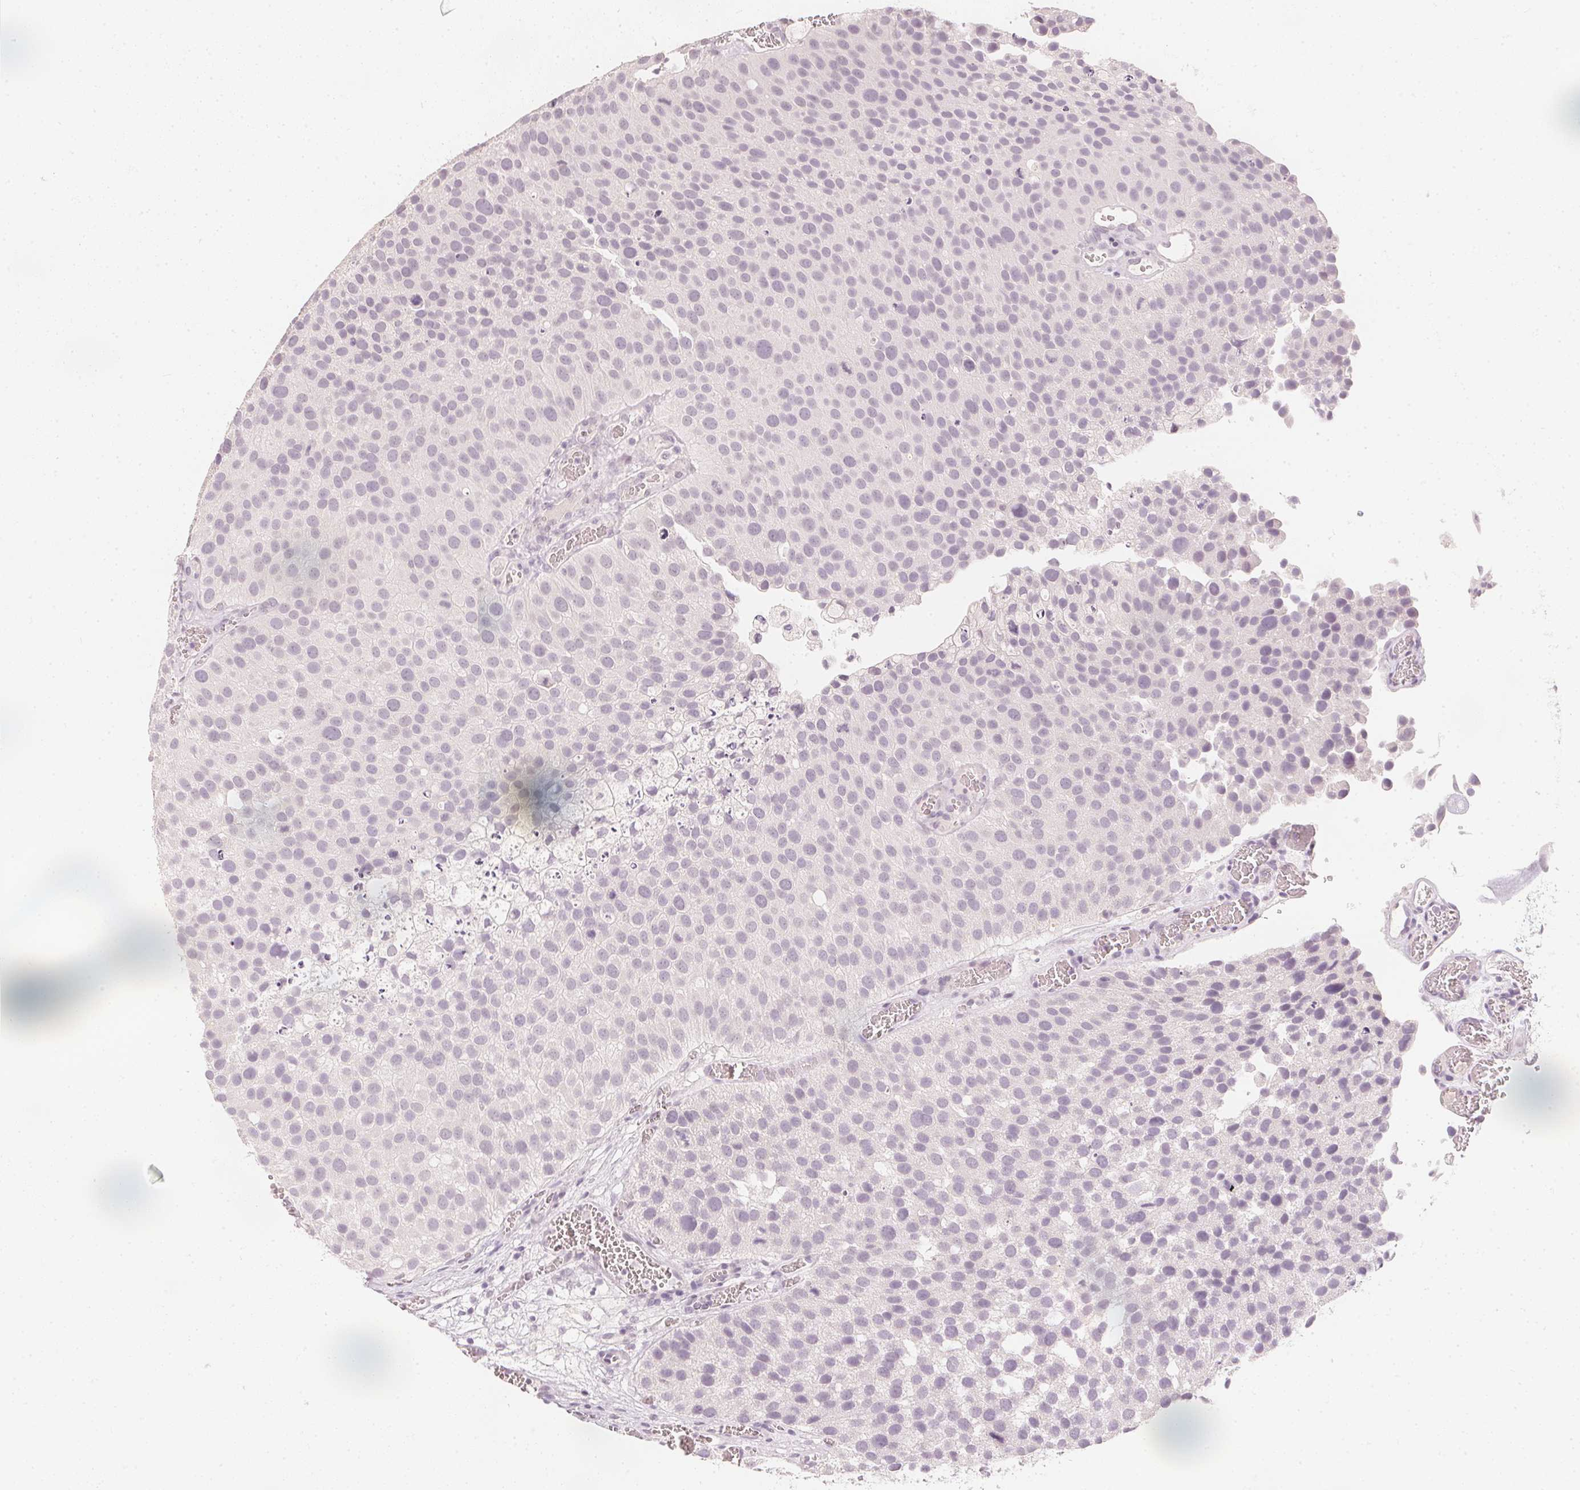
{"staining": {"intensity": "negative", "quantity": "none", "location": "none"}, "tissue": "urothelial cancer", "cell_type": "Tumor cells", "image_type": "cancer", "snomed": [{"axis": "morphology", "description": "Urothelial carcinoma, Low grade"}, {"axis": "topography", "description": "Urinary bladder"}], "caption": "Immunohistochemistry image of urothelial carcinoma (low-grade) stained for a protein (brown), which exhibits no staining in tumor cells.", "gene": "CALB1", "patient": {"sex": "female", "age": 69}}